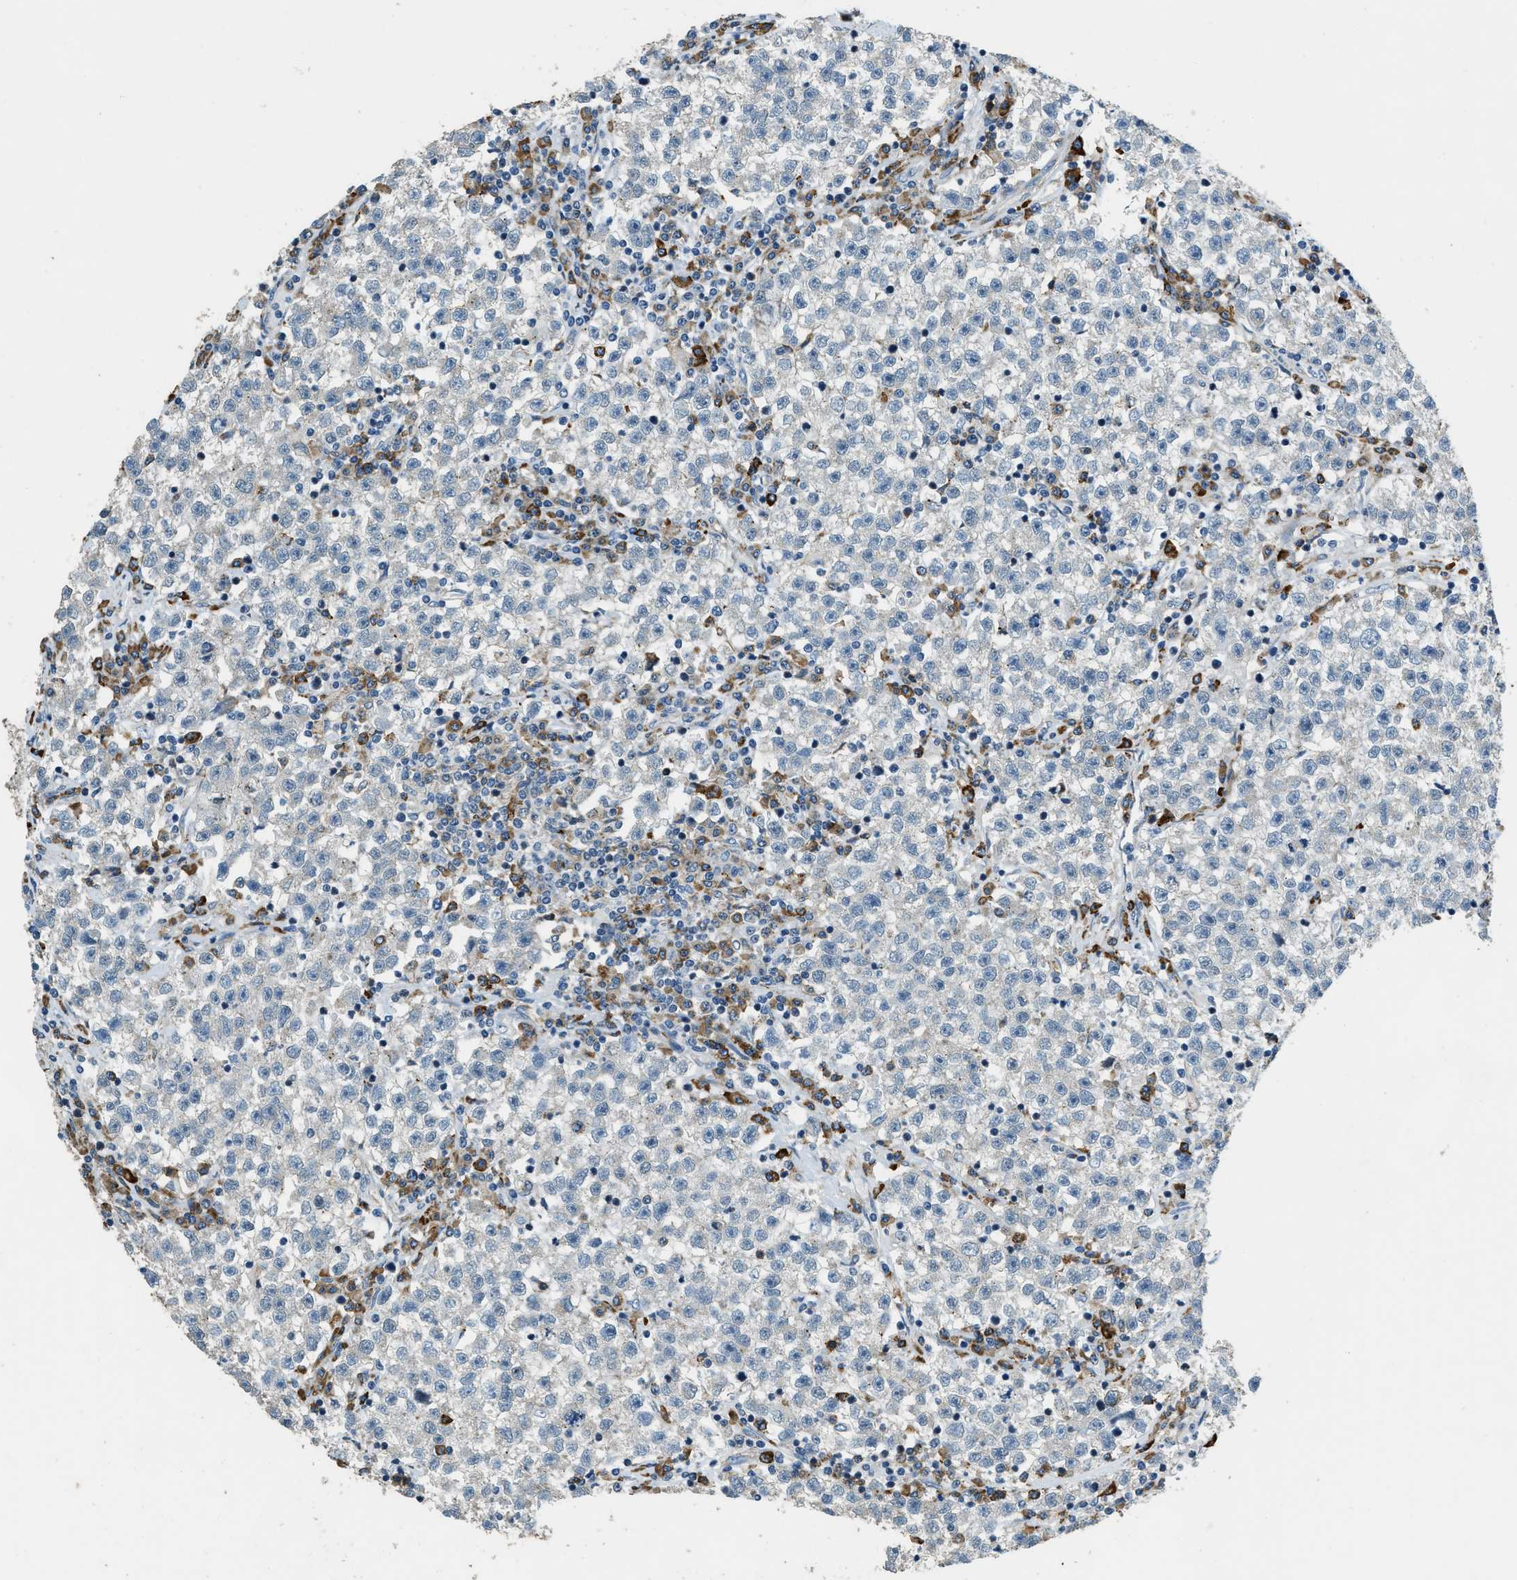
{"staining": {"intensity": "negative", "quantity": "none", "location": "none"}, "tissue": "testis cancer", "cell_type": "Tumor cells", "image_type": "cancer", "snomed": [{"axis": "morphology", "description": "Seminoma, NOS"}, {"axis": "topography", "description": "Testis"}], "caption": "Testis cancer stained for a protein using immunohistochemistry exhibits no positivity tumor cells.", "gene": "HERC2", "patient": {"sex": "male", "age": 22}}